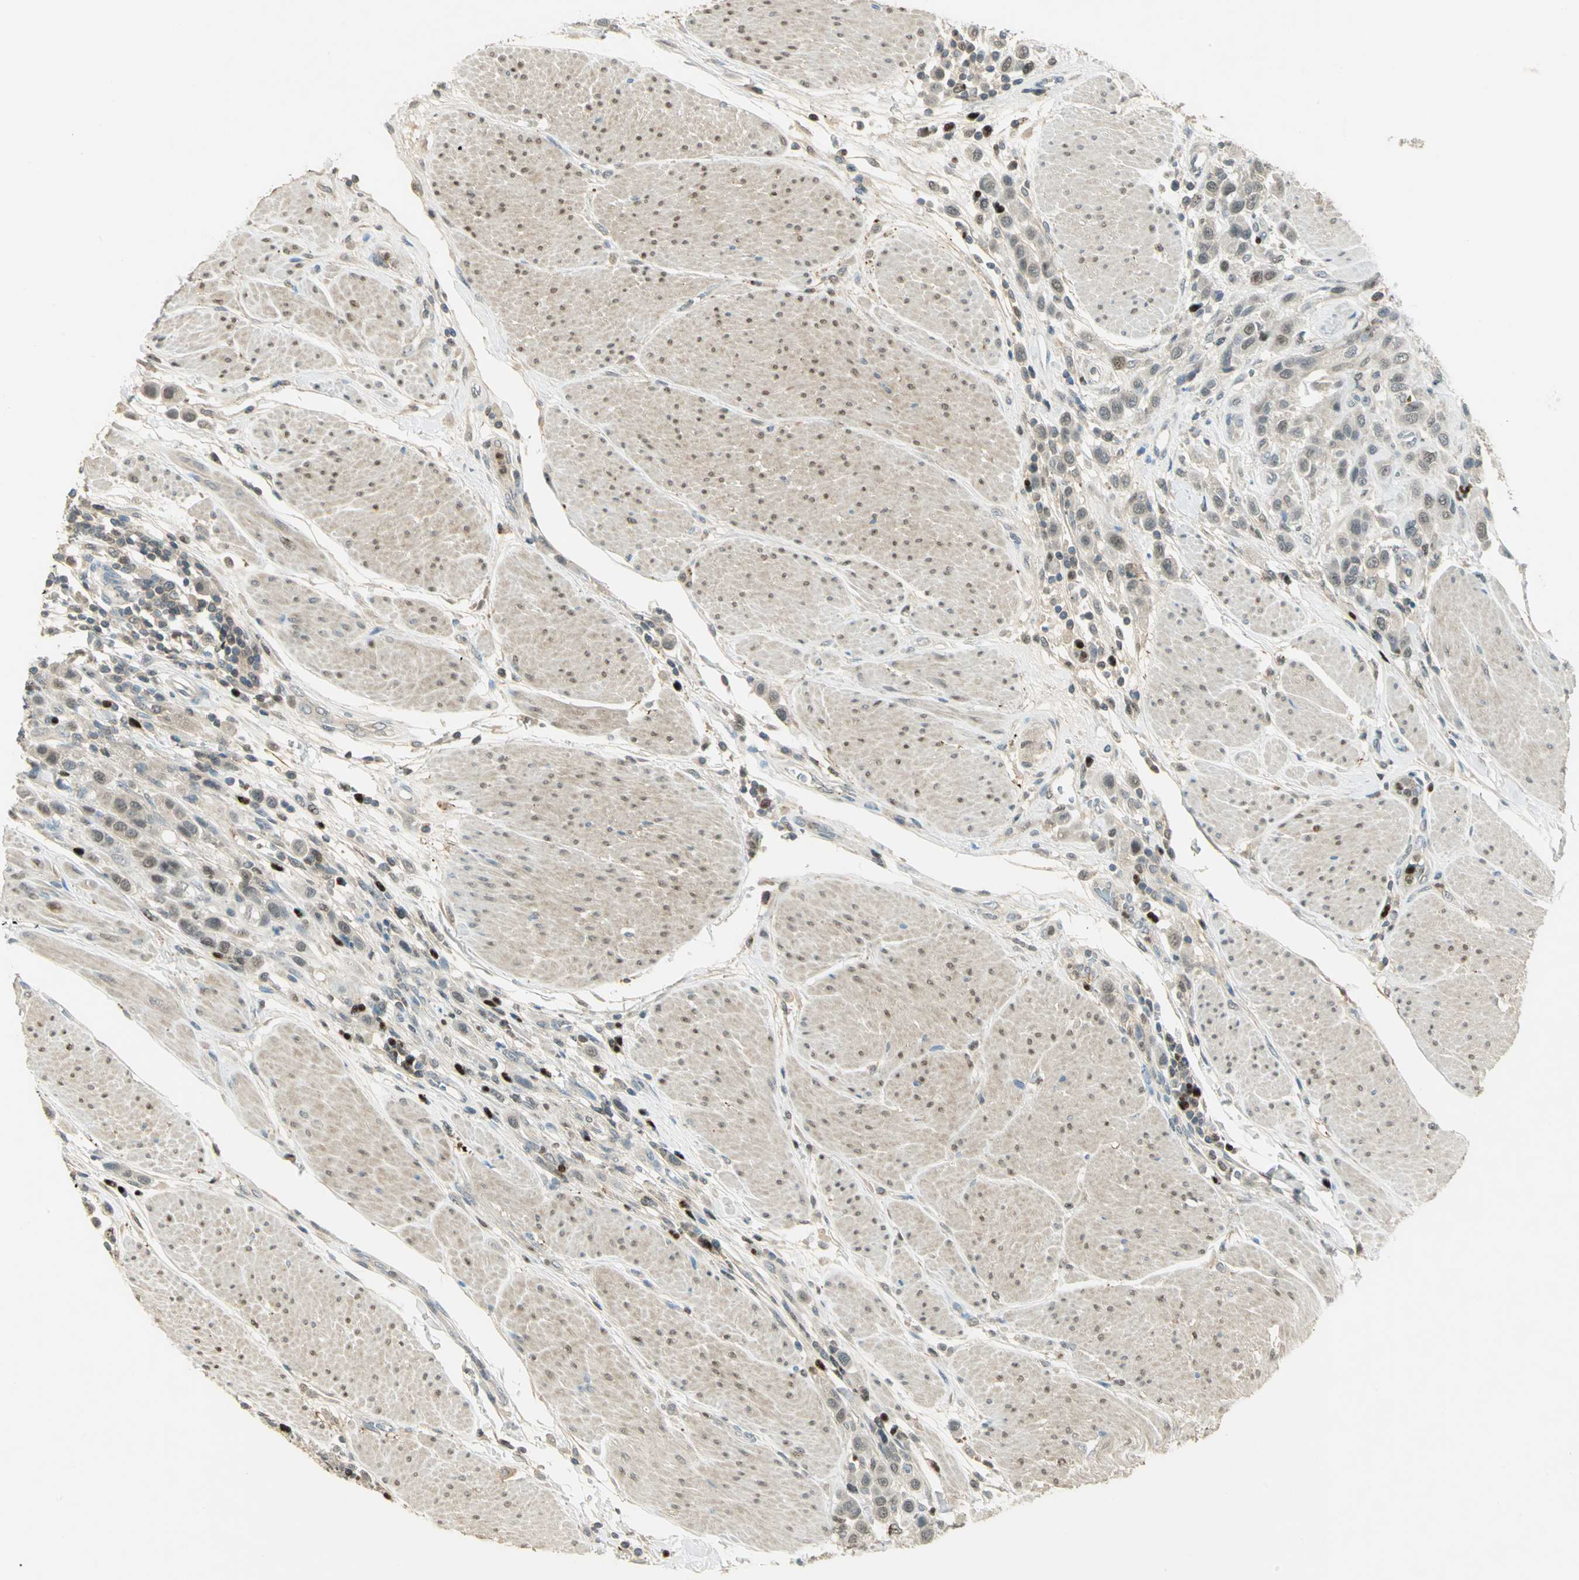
{"staining": {"intensity": "weak", "quantity": "25%-75%", "location": "cytoplasmic/membranous,nuclear"}, "tissue": "urothelial cancer", "cell_type": "Tumor cells", "image_type": "cancer", "snomed": [{"axis": "morphology", "description": "Urothelial carcinoma, High grade"}, {"axis": "topography", "description": "Urinary bladder"}], "caption": "Brown immunohistochemical staining in urothelial cancer exhibits weak cytoplasmic/membranous and nuclear positivity in about 25%-75% of tumor cells. (DAB IHC, brown staining for protein, blue staining for nuclei).", "gene": "BIRC2", "patient": {"sex": "male", "age": 50}}